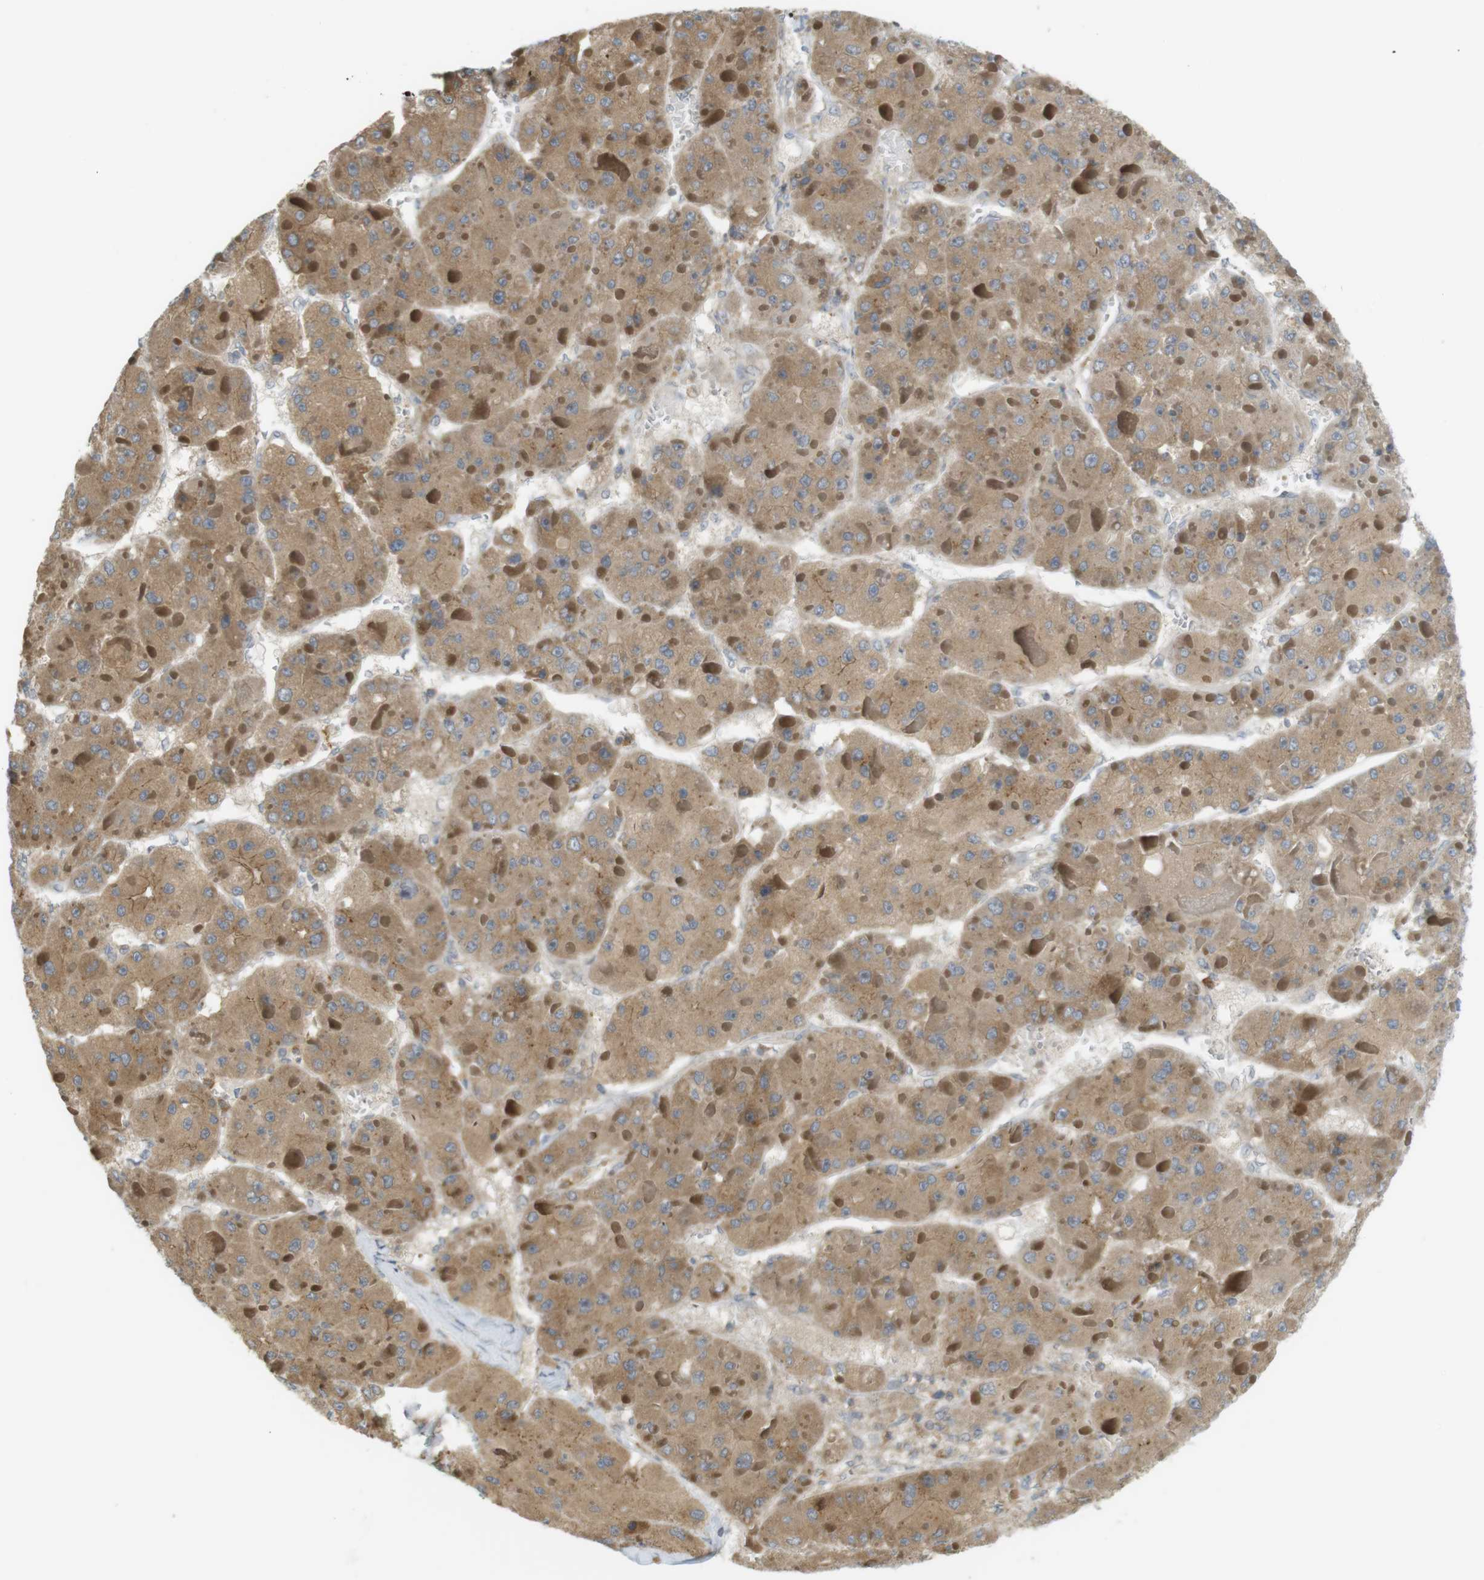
{"staining": {"intensity": "moderate", "quantity": ">75%", "location": "cytoplasmic/membranous"}, "tissue": "liver cancer", "cell_type": "Tumor cells", "image_type": "cancer", "snomed": [{"axis": "morphology", "description": "Carcinoma, Hepatocellular, NOS"}, {"axis": "topography", "description": "Liver"}], "caption": "This is a histology image of IHC staining of liver cancer, which shows moderate expression in the cytoplasmic/membranous of tumor cells.", "gene": "CLRN3", "patient": {"sex": "female", "age": 73}}